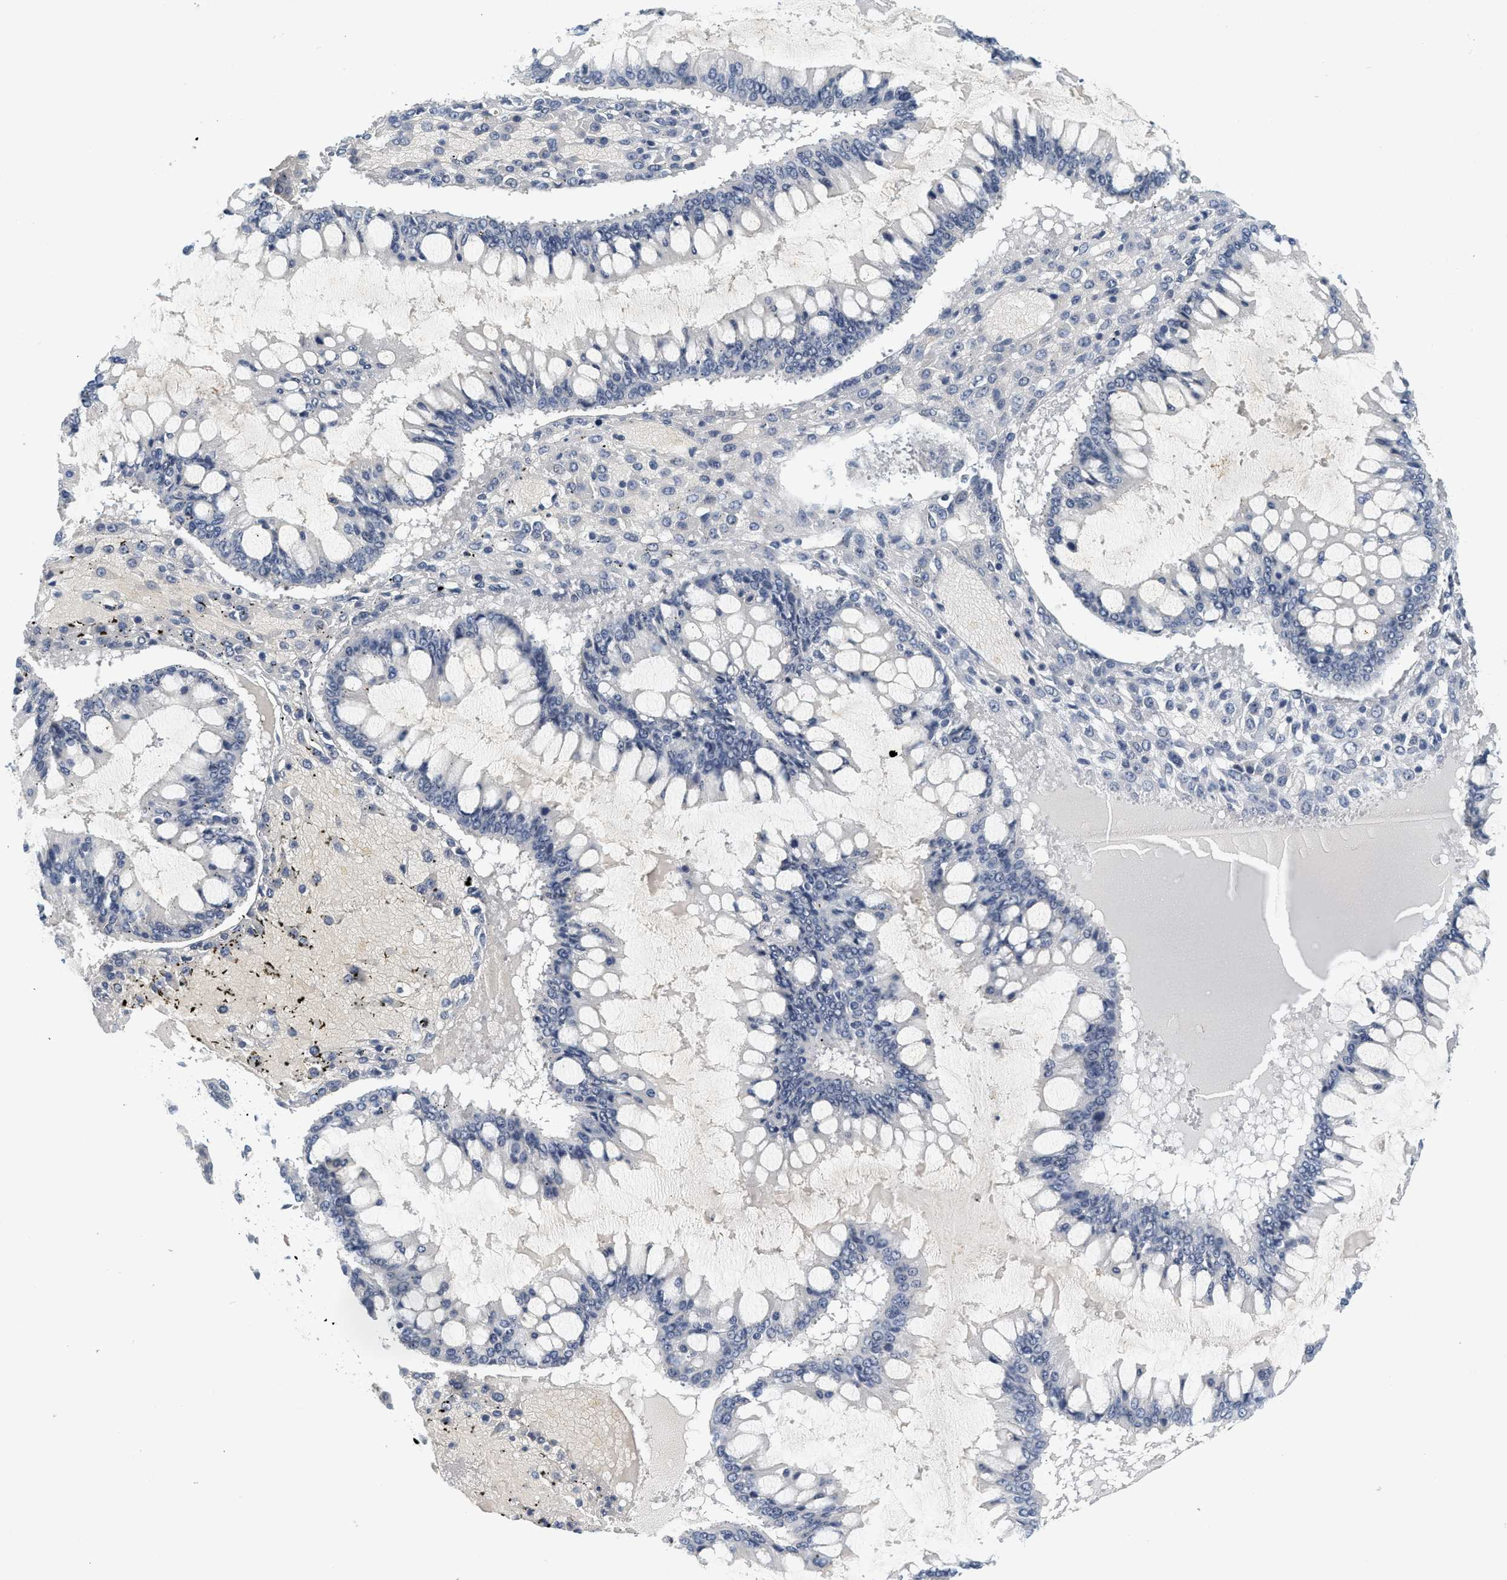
{"staining": {"intensity": "negative", "quantity": "none", "location": "none"}, "tissue": "ovarian cancer", "cell_type": "Tumor cells", "image_type": "cancer", "snomed": [{"axis": "morphology", "description": "Cystadenocarcinoma, mucinous, NOS"}, {"axis": "topography", "description": "Ovary"}], "caption": "This photomicrograph is of ovarian cancer stained with IHC to label a protein in brown with the nuclei are counter-stained blue. There is no positivity in tumor cells. (Brightfield microscopy of DAB immunohistochemistry at high magnification).", "gene": "MZF1", "patient": {"sex": "female", "age": 73}}